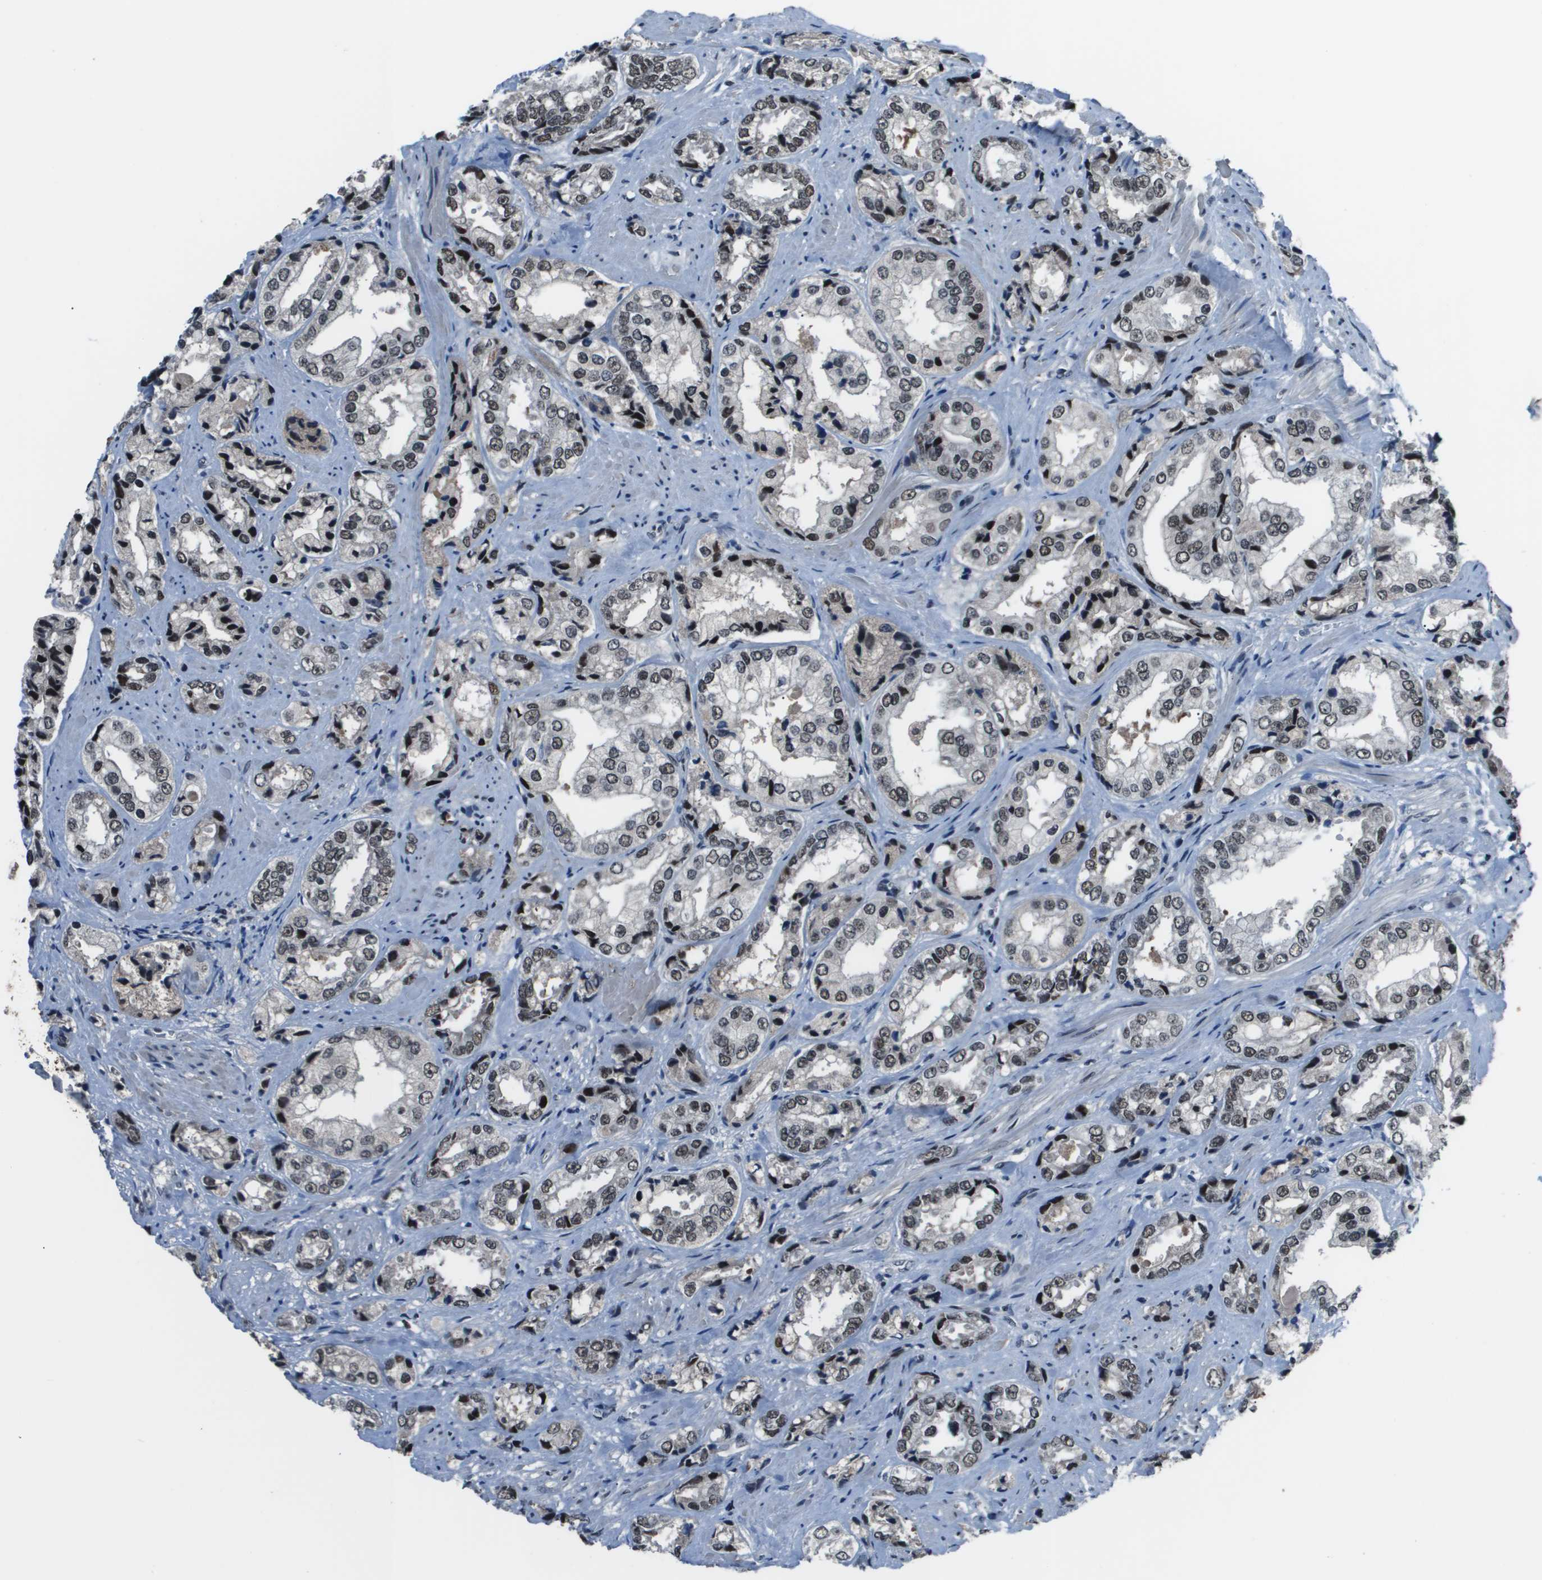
{"staining": {"intensity": "moderate", "quantity": "25%-75%", "location": "nuclear"}, "tissue": "prostate cancer", "cell_type": "Tumor cells", "image_type": "cancer", "snomed": [{"axis": "morphology", "description": "Adenocarcinoma, High grade"}, {"axis": "topography", "description": "Prostate"}], "caption": "Moderate nuclear positivity for a protein is identified in approximately 25%-75% of tumor cells of prostate cancer (adenocarcinoma (high-grade)) using immunohistochemistry (IHC).", "gene": "THRAP3", "patient": {"sex": "male", "age": 61}}